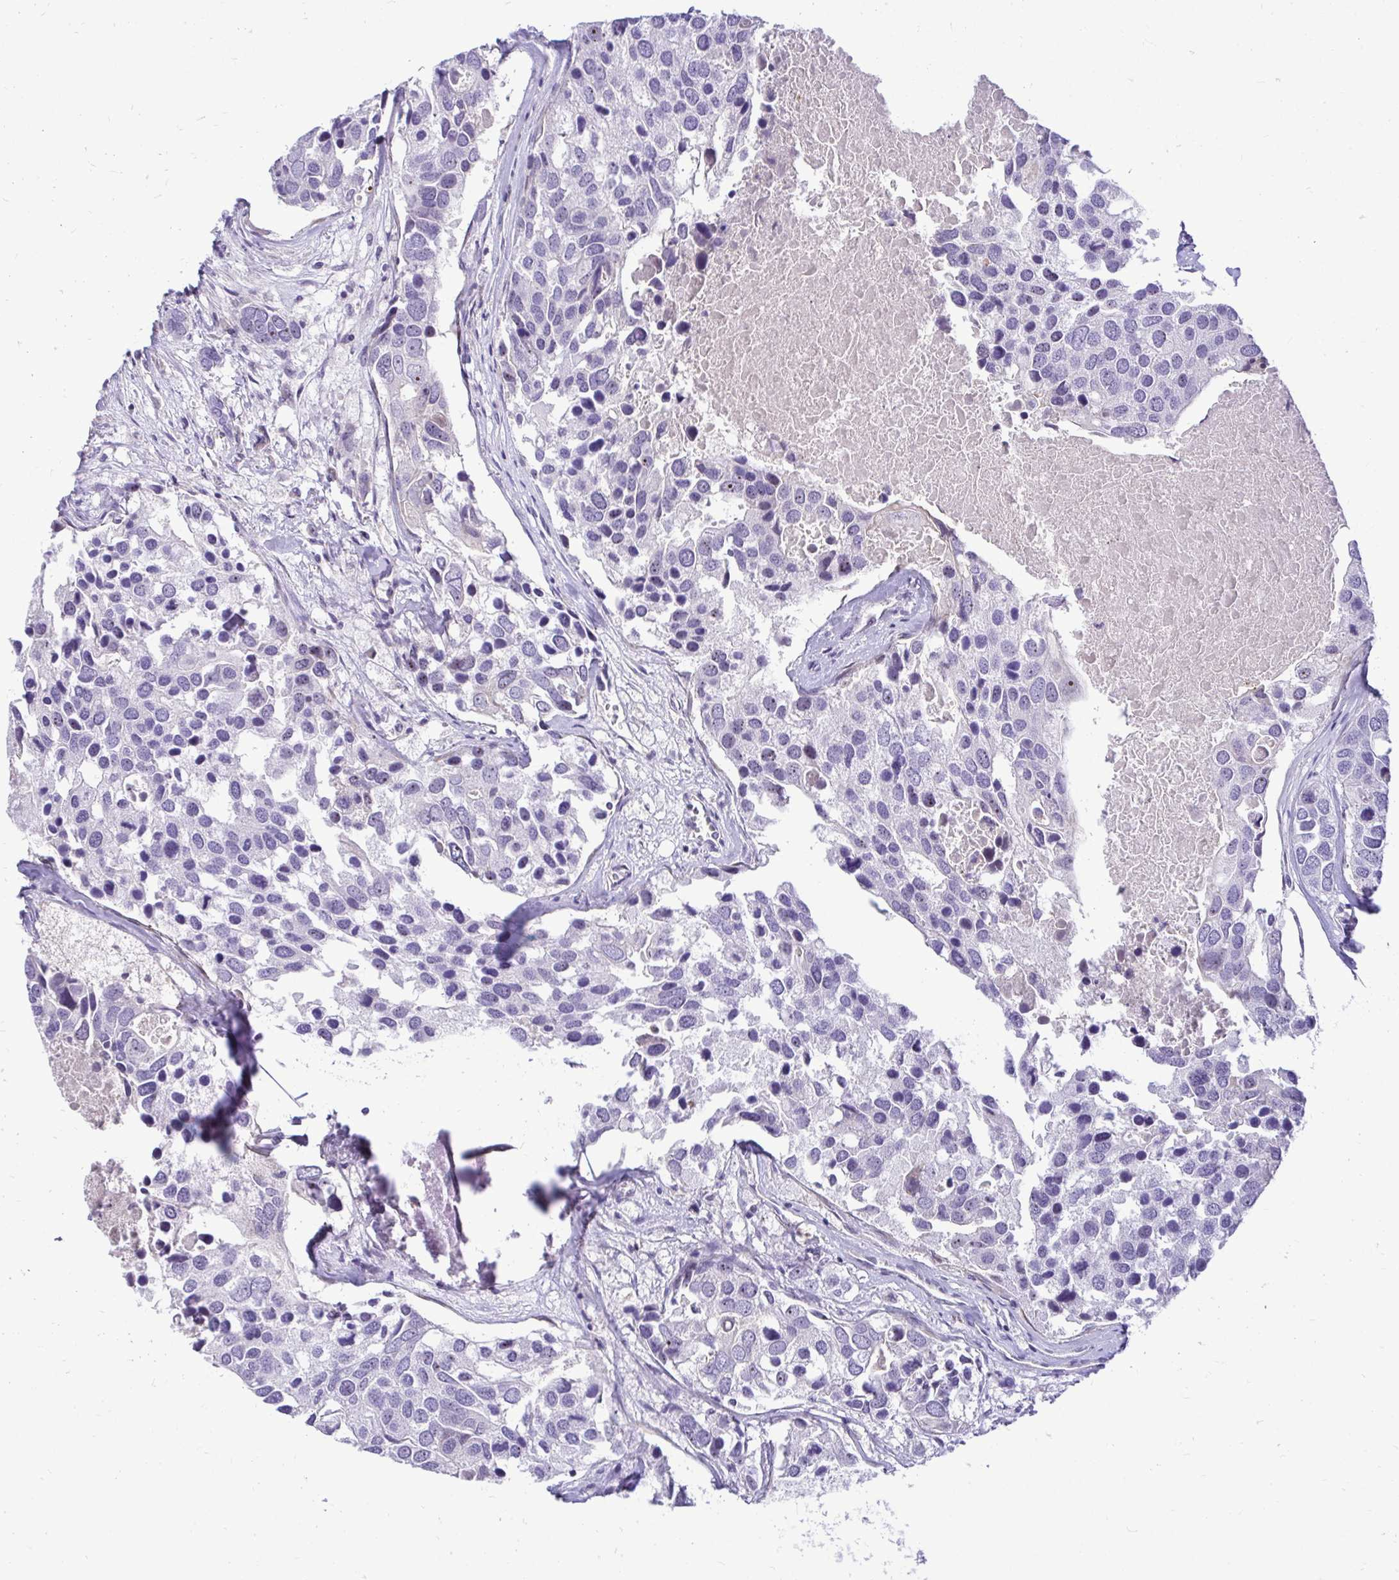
{"staining": {"intensity": "negative", "quantity": "none", "location": "none"}, "tissue": "breast cancer", "cell_type": "Tumor cells", "image_type": "cancer", "snomed": [{"axis": "morphology", "description": "Duct carcinoma"}, {"axis": "topography", "description": "Breast"}], "caption": "Immunohistochemical staining of breast cancer displays no significant expression in tumor cells.", "gene": "NIFK", "patient": {"sex": "female", "age": 83}}